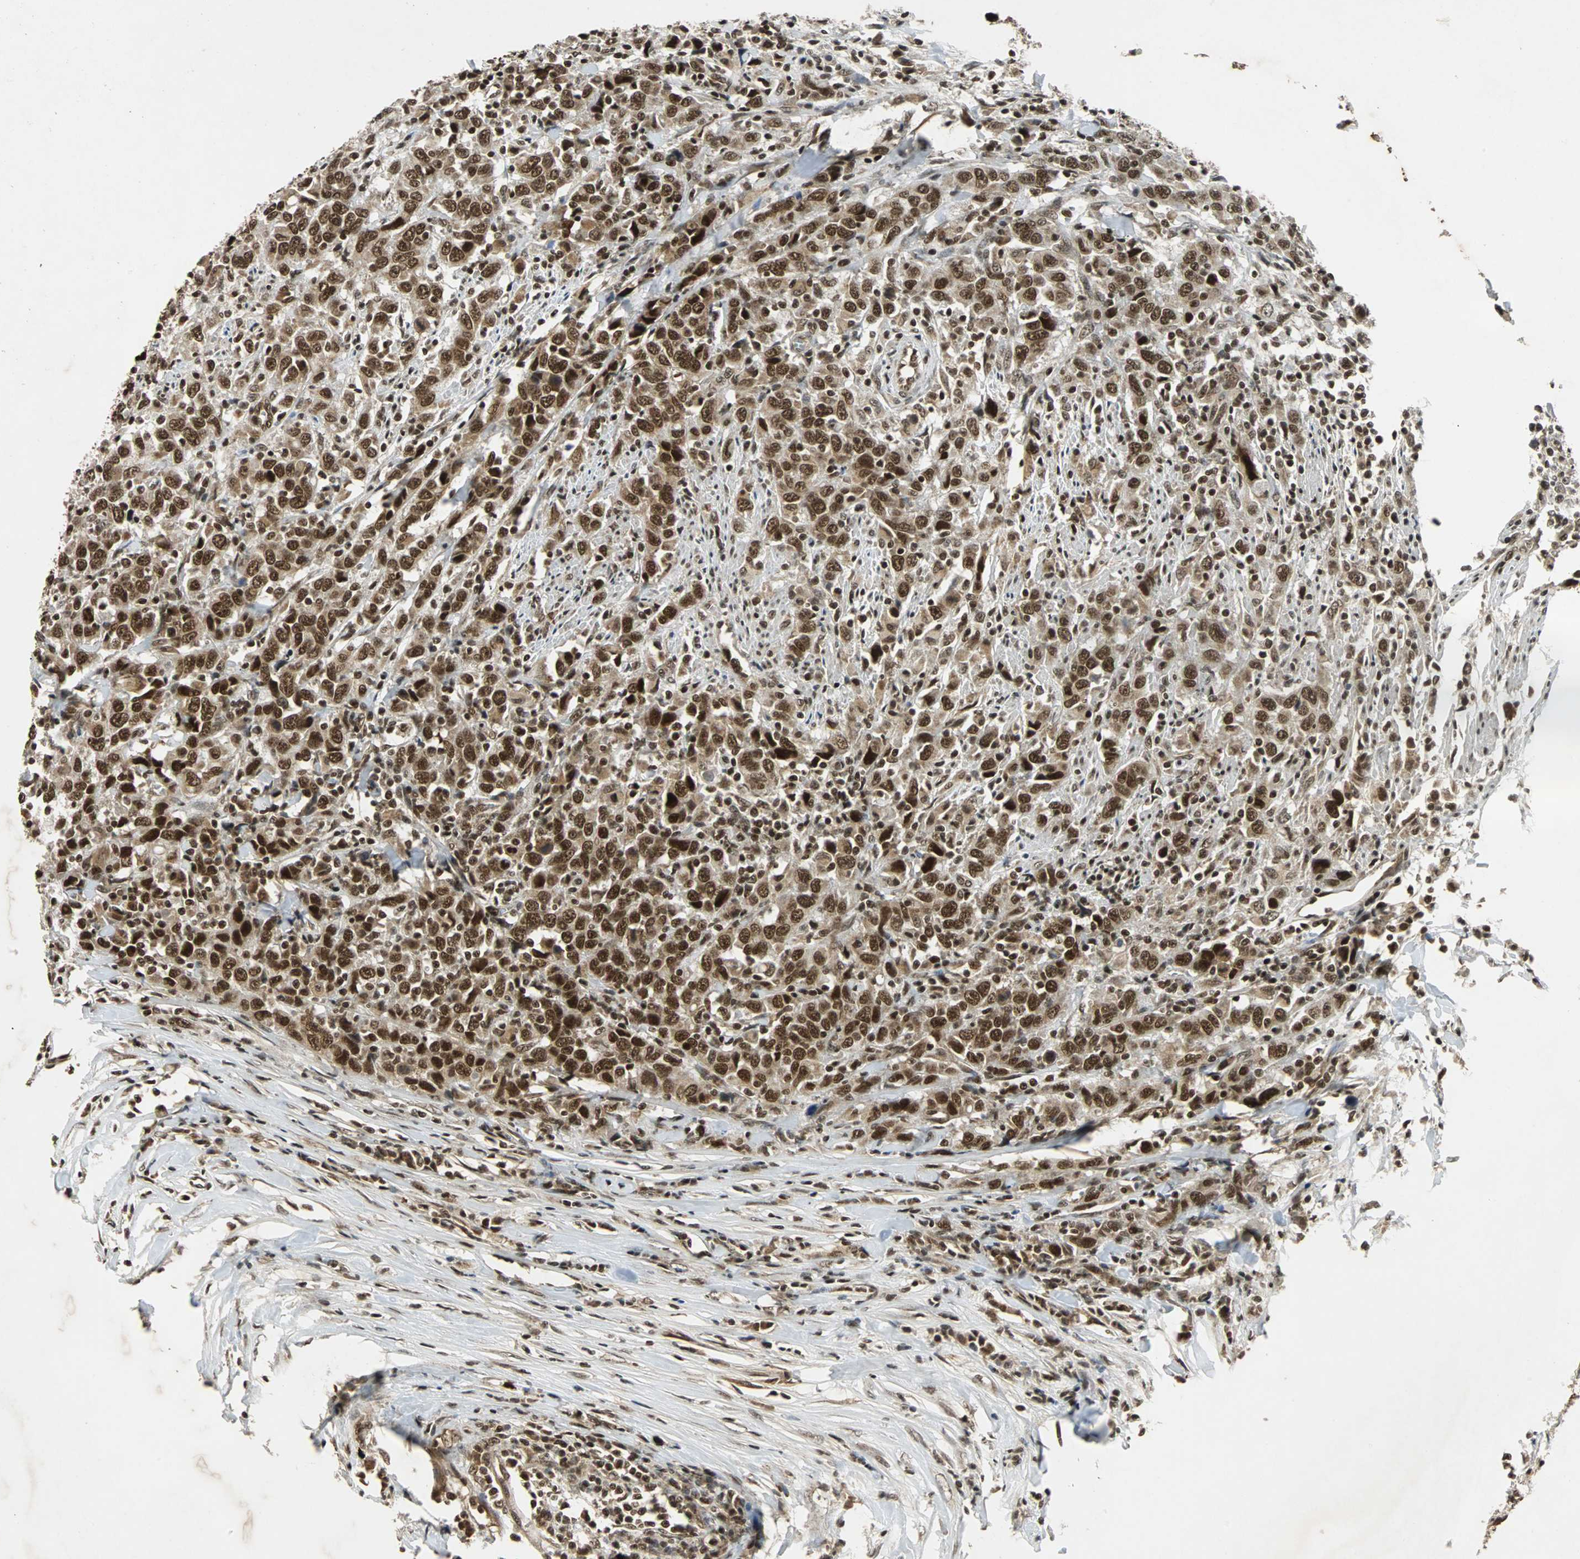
{"staining": {"intensity": "strong", "quantity": ">75%", "location": "nuclear"}, "tissue": "urothelial cancer", "cell_type": "Tumor cells", "image_type": "cancer", "snomed": [{"axis": "morphology", "description": "Urothelial carcinoma, High grade"}, {"axis": "topography", "description": "Urinary bladder"}], "caption": "This is an image of immunohistochemistry (IHC) staining of urothelial carcinoma (high-grade), which shows strong expression in the nuclear of tumor cells.", "gene": "TAF5", "patient": {"sex": "male", "age": 61}}